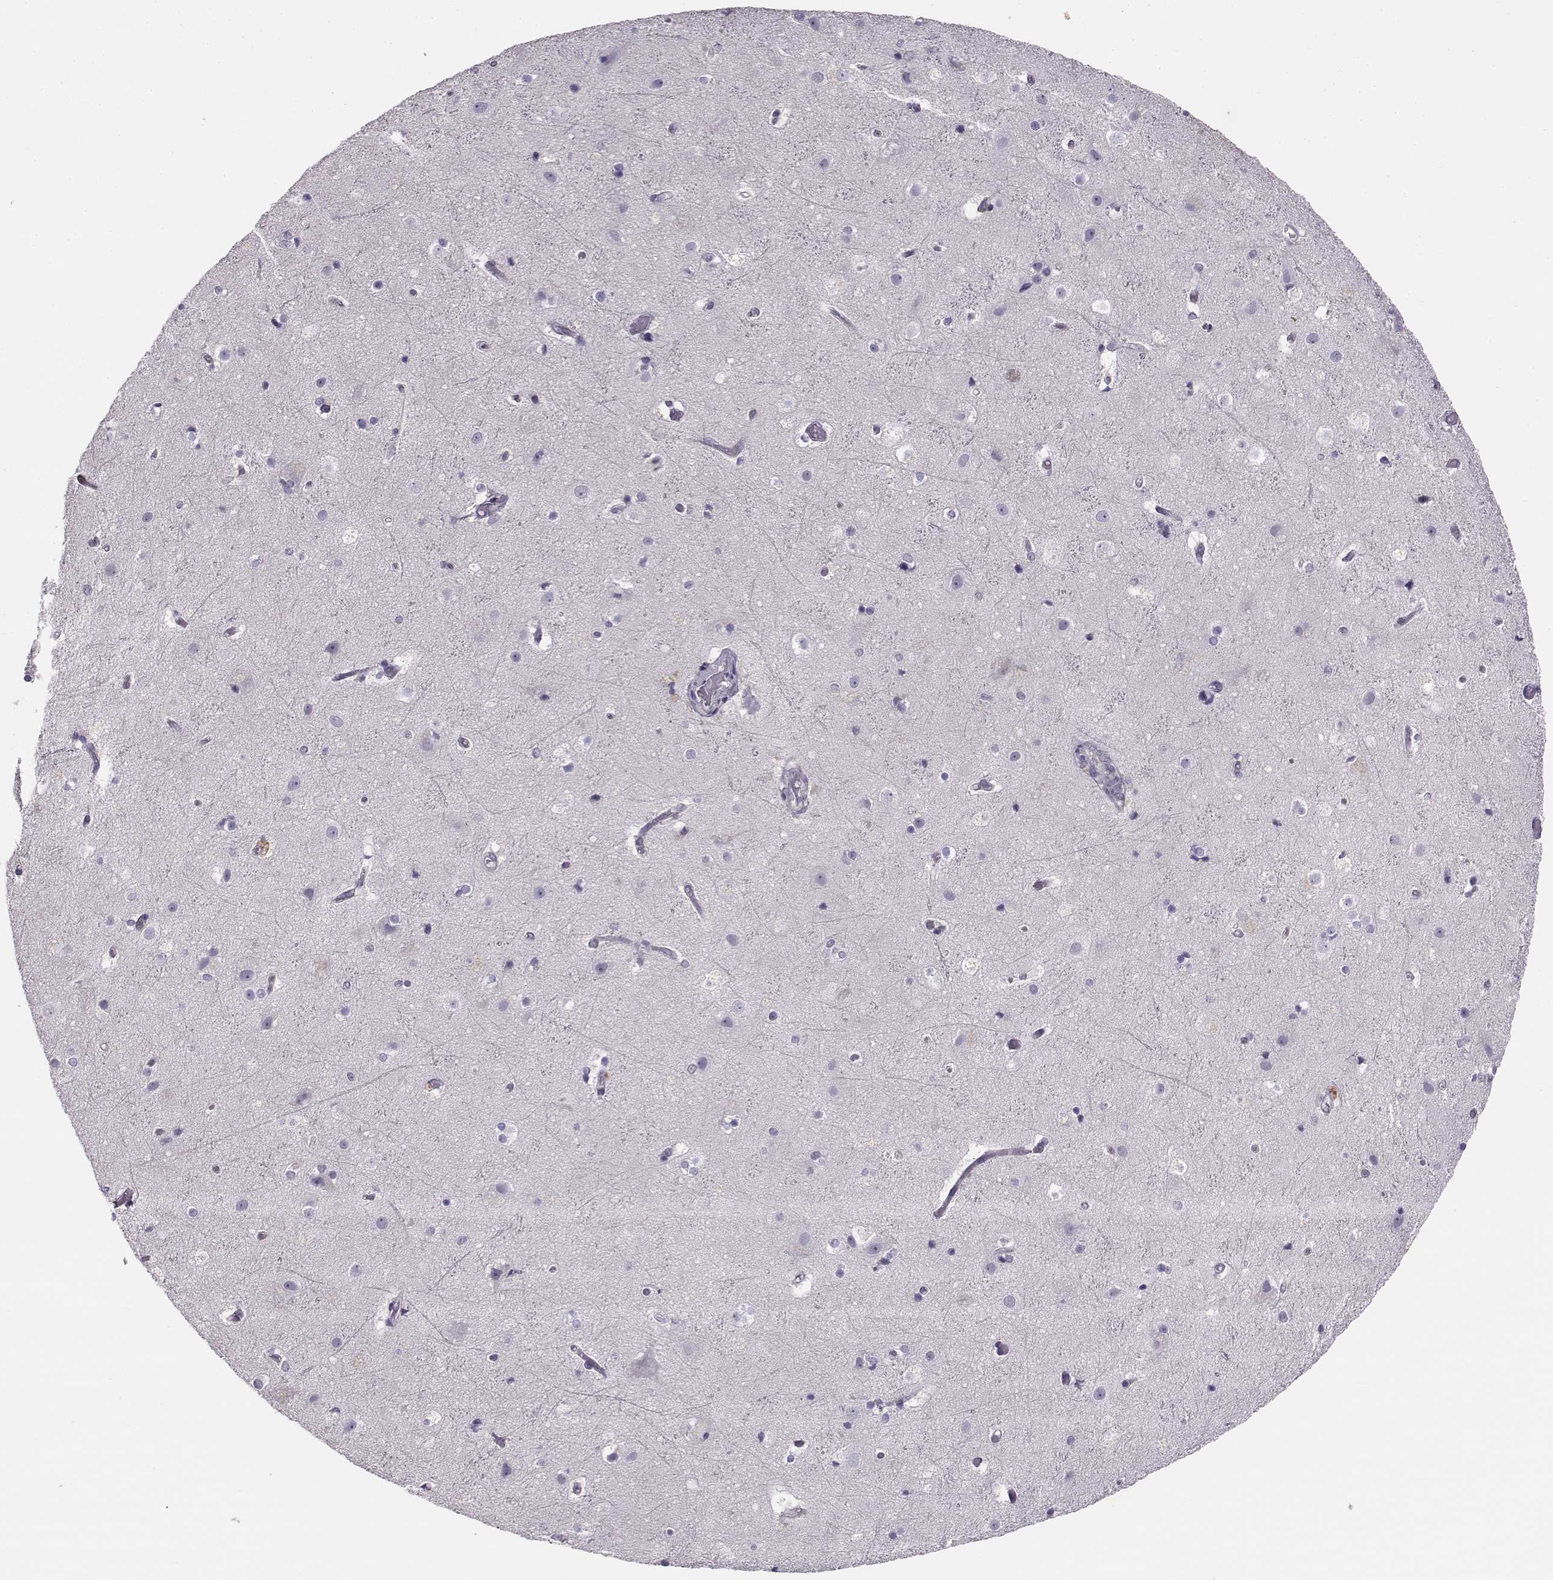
{"staining": {"intensity": "negative", "quantity": "none", "location": "none"}, "tissue": "cerebral cortex", "cell_type": "Endothelial cells", "image_type": "normal", "snomed": [{"axis": "morphology", "description": "Normal tissue, NOS"}, {"axis": "topography", "description": "Cerebral cortex"}], "caption": "There is no significant staining in endothelial cells of cerebral cortex. (DAB immunohistochemistry (IHC), high magnification).", "gene": "C16orf86", "patient": {"sex": "female", "age": 52}}